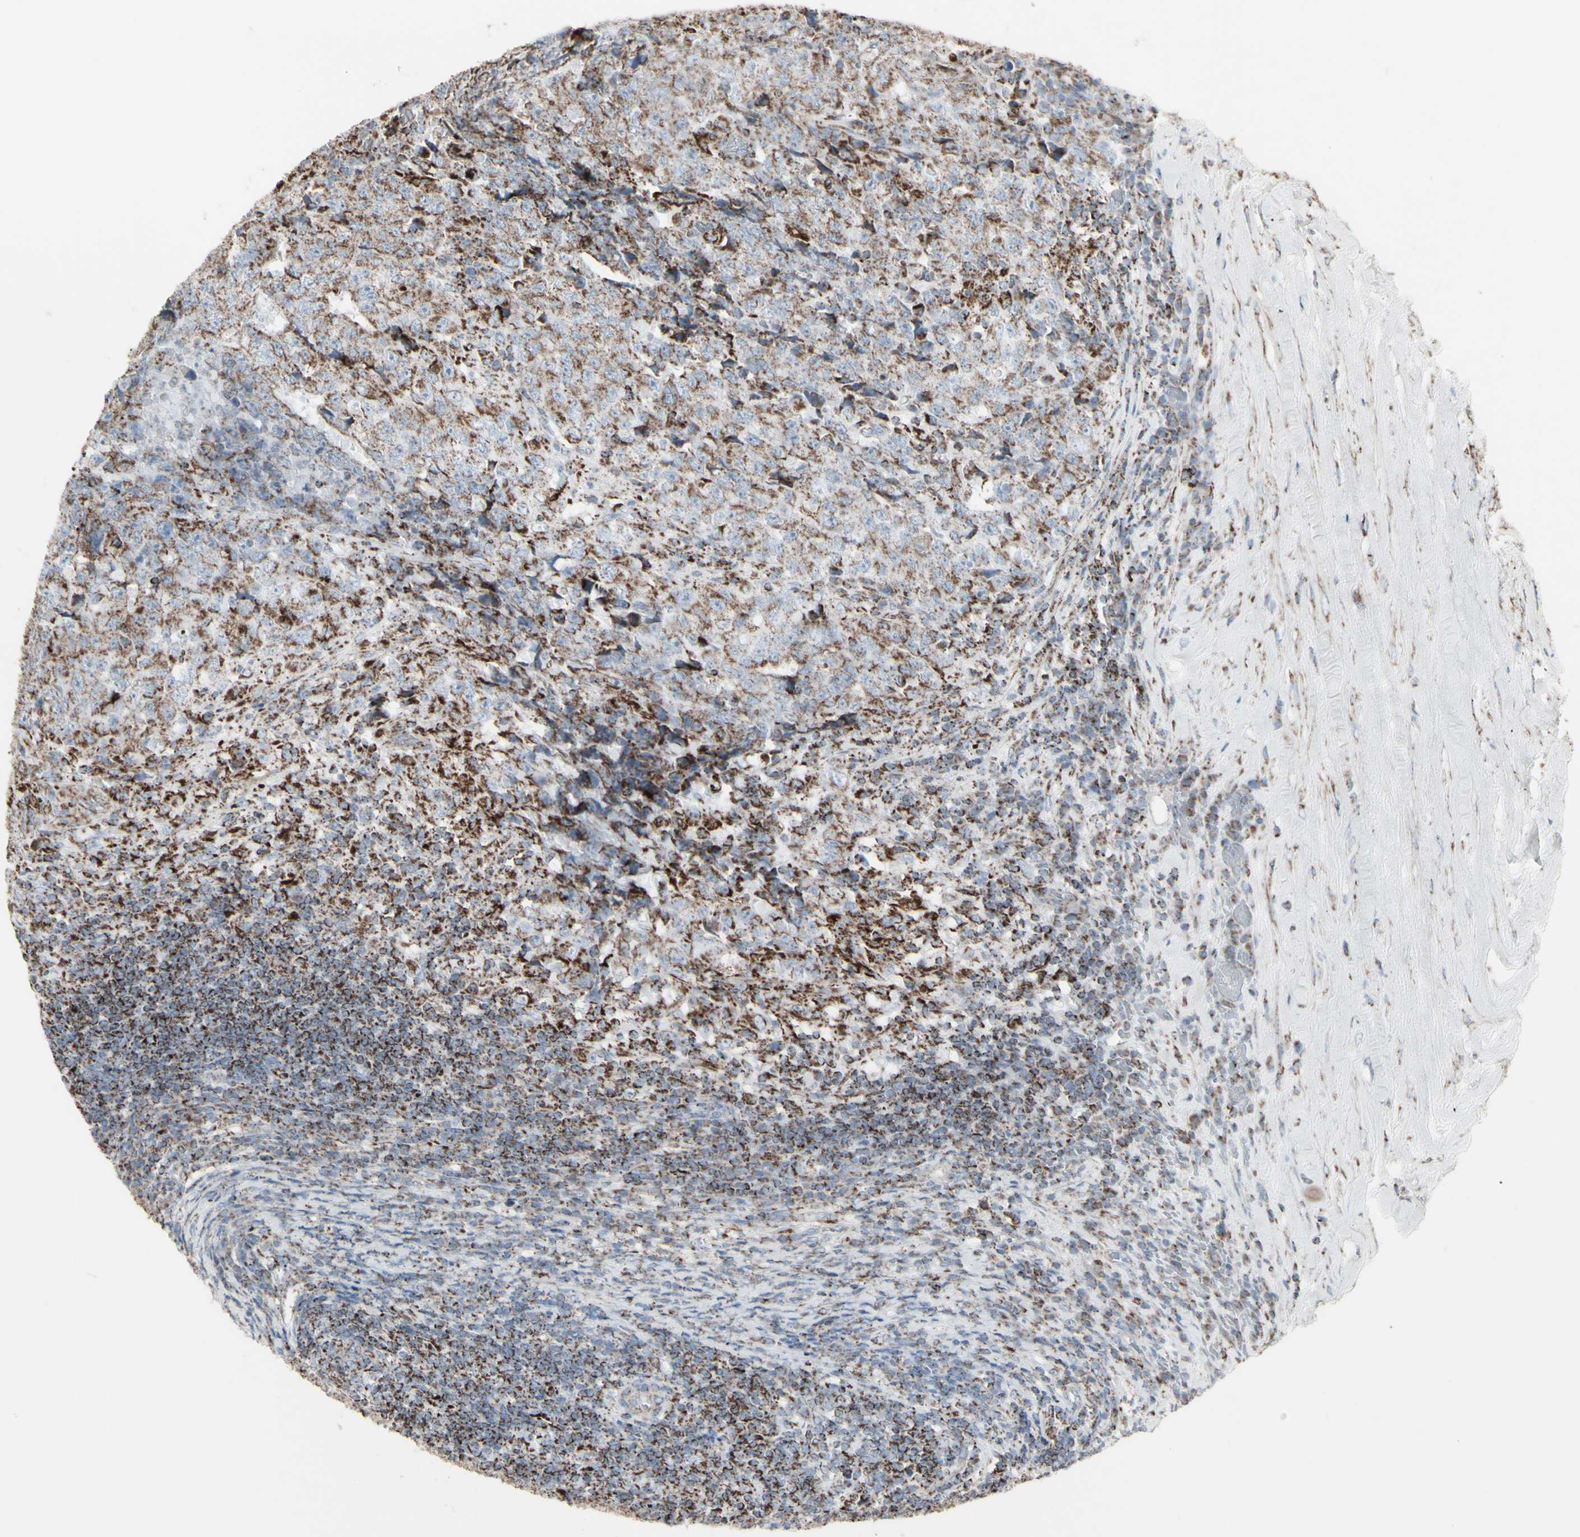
{"staining": {"intensity": "weak", "quantity": ">75%", "location": "cytoplasmic/membranous"}, "tissue": "testis cancer", "cell_type": "Tumor cells", "image_type": "cancer", "snomed": [{"axis": "morphology", "description": "Necrosis, NOS"}, {"axis": "morphology", "description": "Carcinoma, Embryonal, NOS"}, {"axis": "topography", "description": "Testis"}], "caption": "There is low levels of weak cytoplasmic/membranous positivity in tumor cells of testis embryonal carcinoma, as demonstrated by immunohistochemical staining (brown color).", "gene": "PLGRKT", "patient": {"sex": "male", "age": 19}}